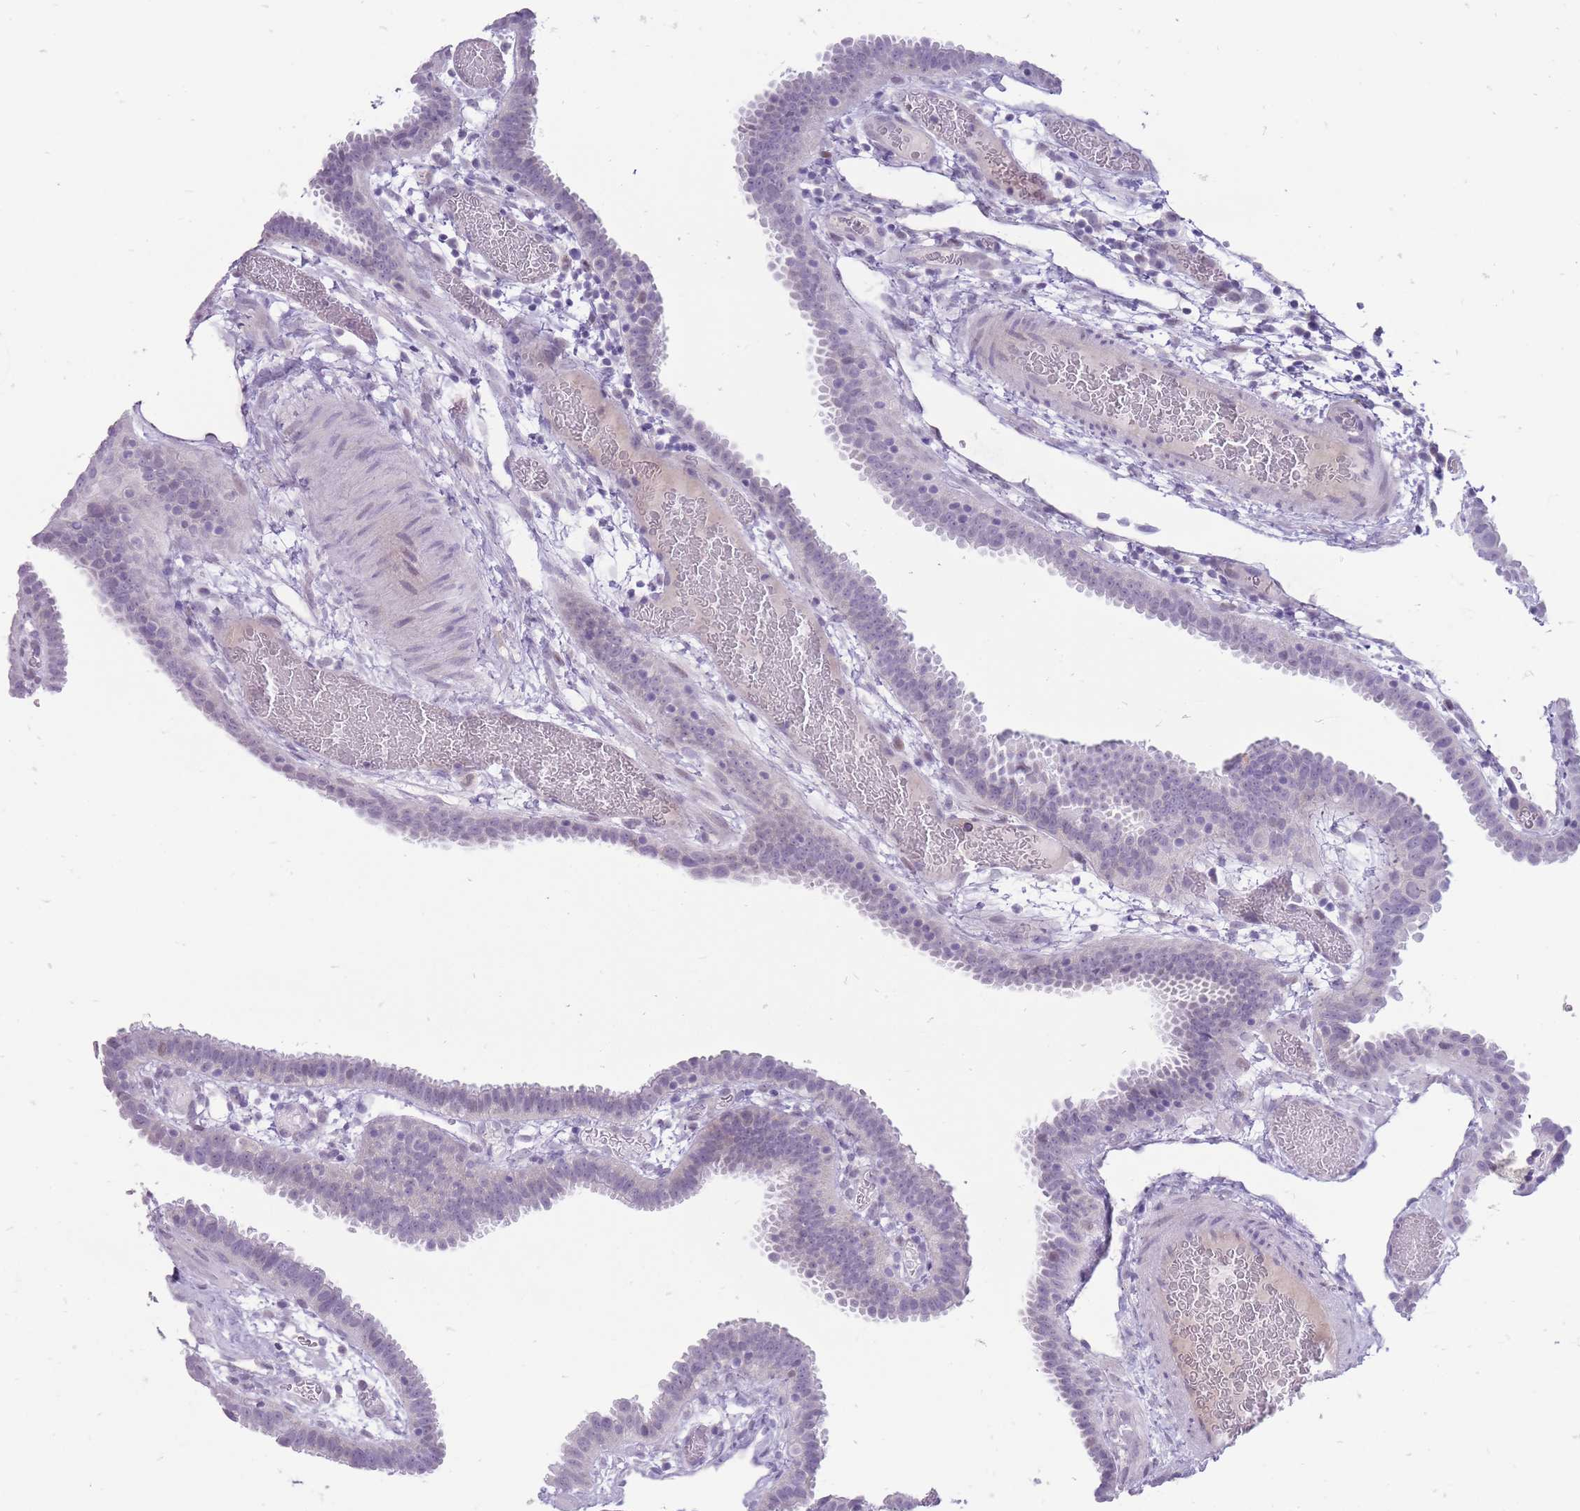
{"staining": {"intensity": "negative", "quantity": "none", "location": "none"}, "tissue": "fallopian tube", "cell_type": "Glandular cells", "image_type": "normal", "snomed": [{"axis": "morphology", "description": "Normal tissue, NOS"}, {"axis": "topography", "description": "Fallopian tube"}], "caption": "High power microscopy histopathology image of an immunohistochemistry photomicrograph of normal fallopian tube, revealing no significant expression in glandular cells. The staining is performed using DAB (3,3'-diaminobenzidine) brown chromogen with nuclei counter-stained in using hematoxylin.", "gene": "ERICH4", "patient": {"sex": "female", "age": 37}}